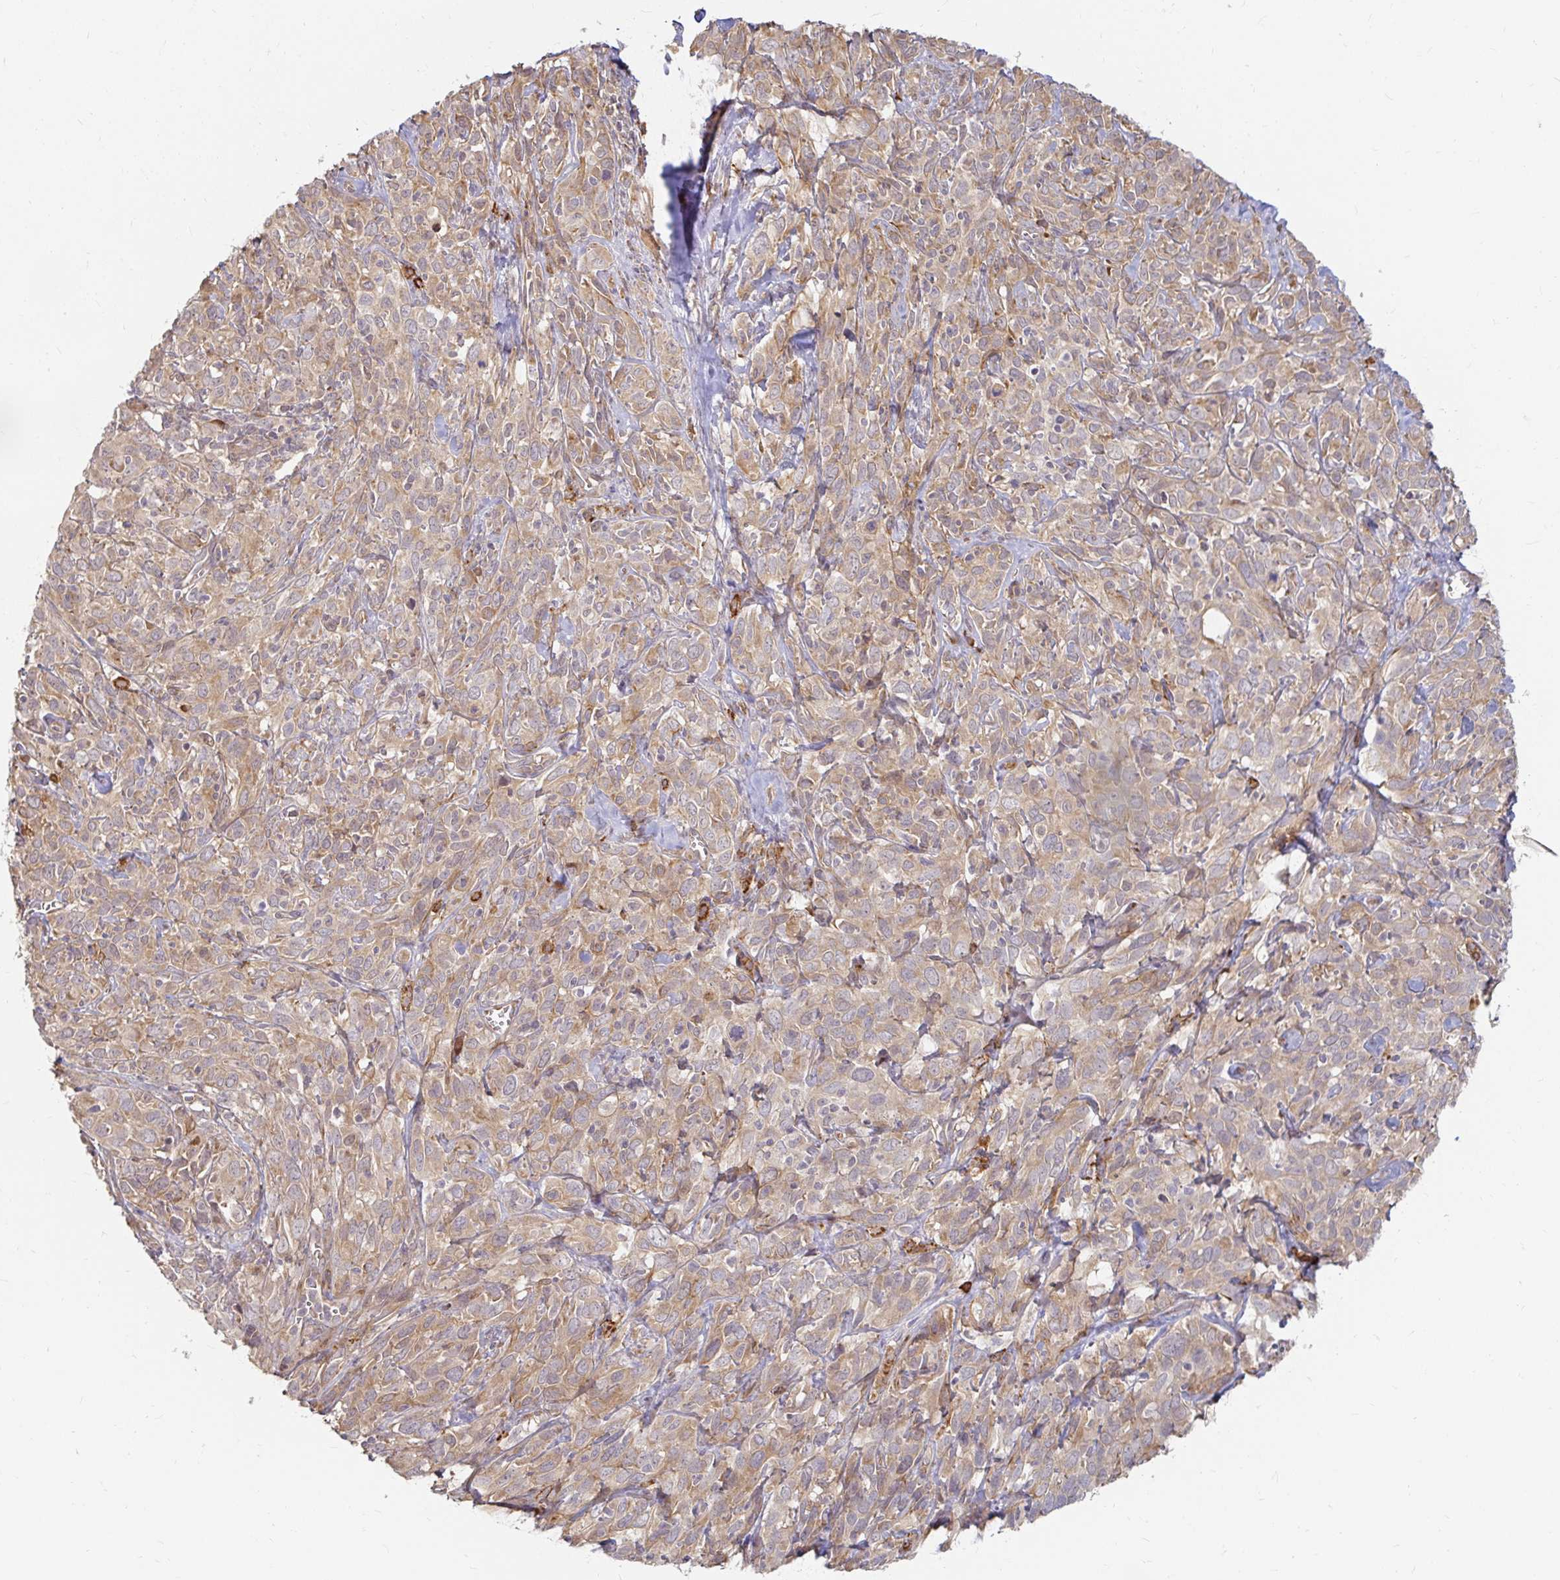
{"staining": {"intensity": "moderate", "quantity": ">75%", "location": "cytoplasmic/membranous"}, "tissue": "cervical cancer", "cell_type": "Tumor cells", "image_type": "cancer", "snomed": [{"axis": "morphology", "description": "Normal tissue, NOS"}, {"axis": "morphology", "description": "Squamous cell carcinoma, NOS"}, {"axis": "topography", "description": "Cervix"}], "caption": "Approximately >75% of tumor cells in cervical squamous cell carcinoma demonstrate moderate cytoplasmic/membranous protein staining as visualized by brown immunohistochemical staining.", "gene": "CAST", "patient": {"sex": "female", "age": 51}}